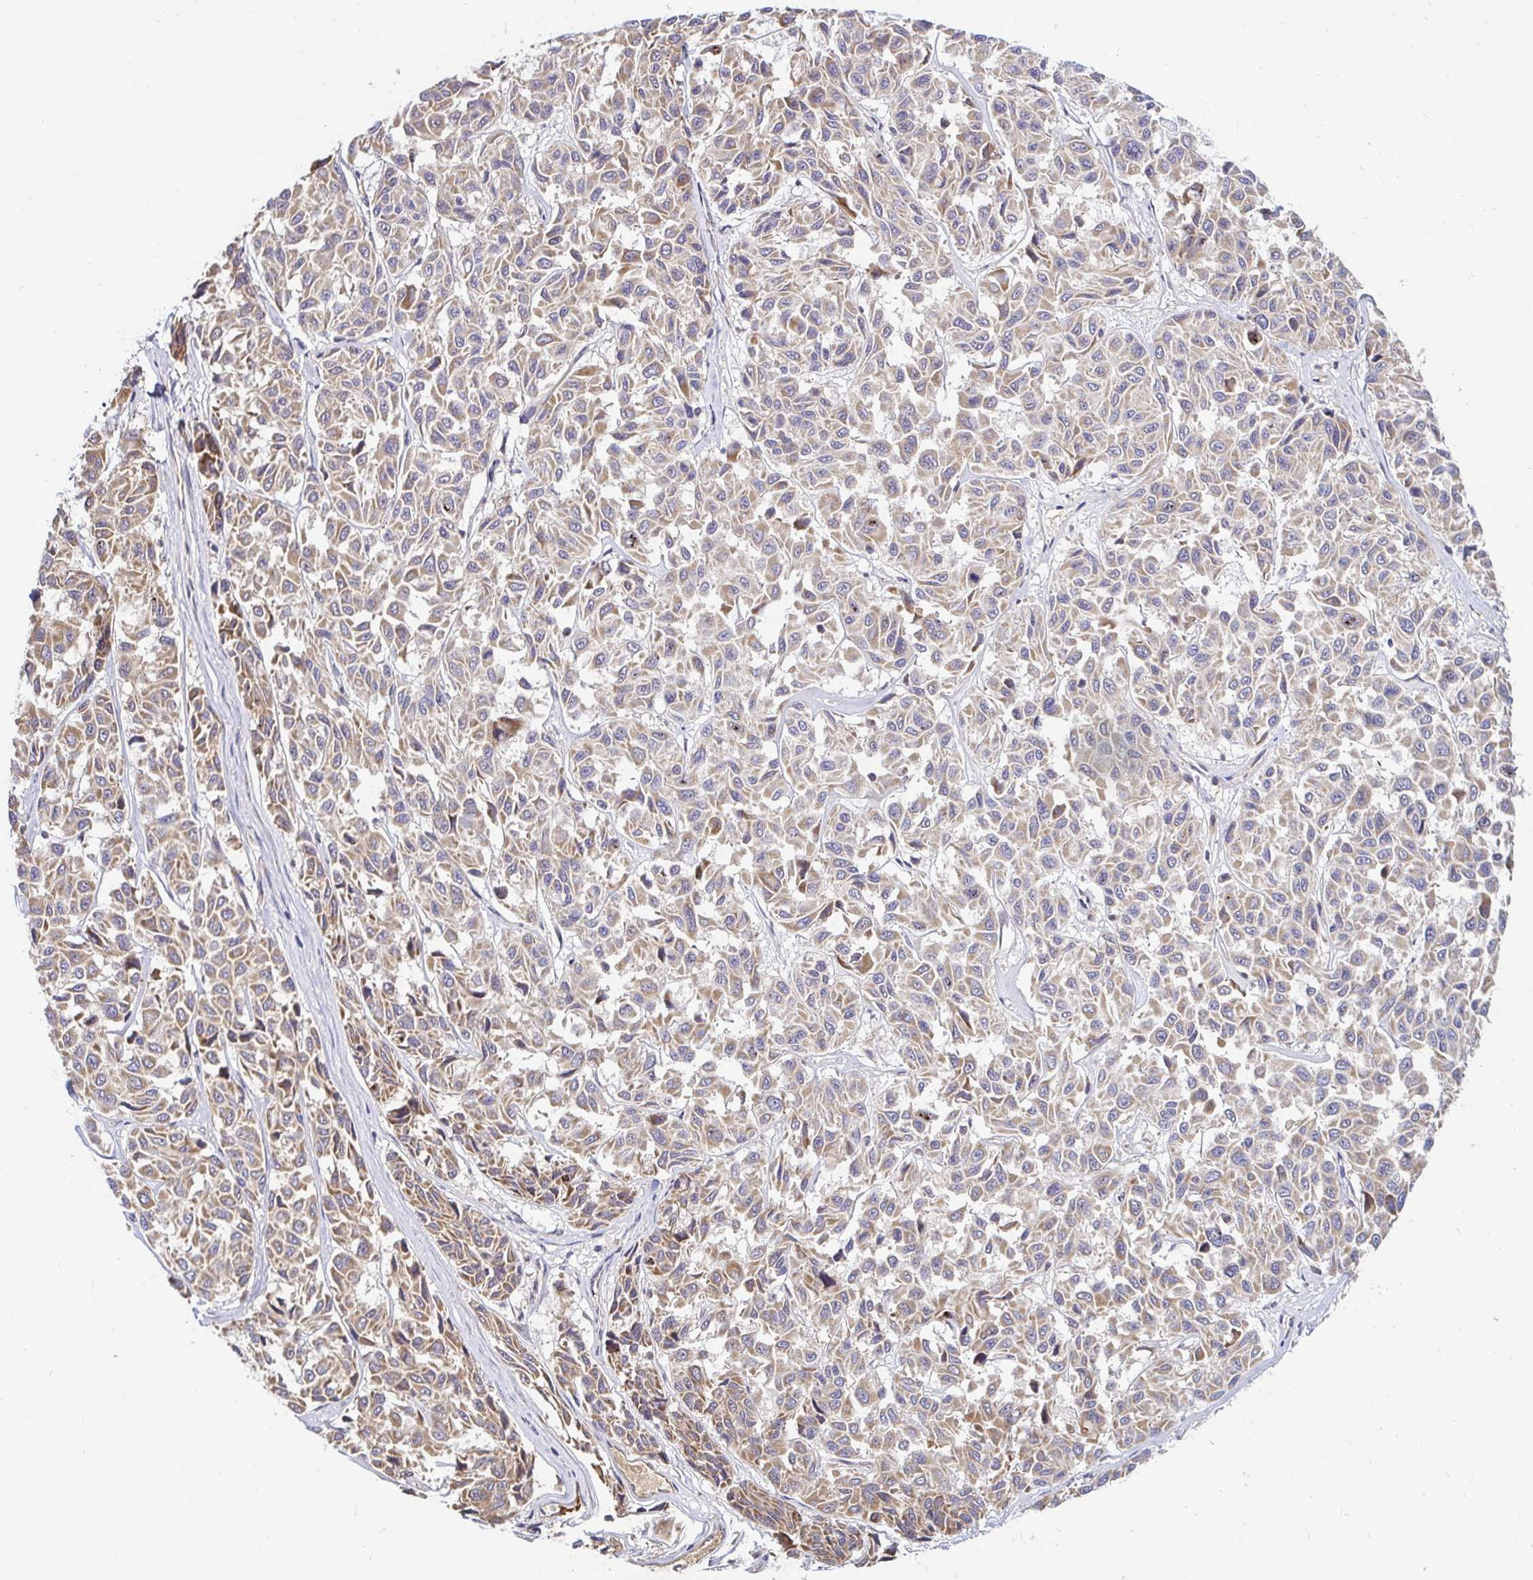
{"staining": {"intensity": "moderate", "quantity": "25%-75%", "location": "cytoplasmic/membranous"}, "tissue": "melanoma", "cell_type": "Tumor cells", "image_type": "cancer", "snomed": [{"axis": "morphology", "description": "Malignant melanoma, NOS"}, {"axis": "topography", "description": "Skin"}], "caption": "This is a micrograph of immunohistochemistry (IHC) staining of melanoma, which shows moderate positivity in the cytoplasmic/membranous of tumor cells.", "gene": "ARHGEF37", "patient": {"sex": "female", "age": 66}}